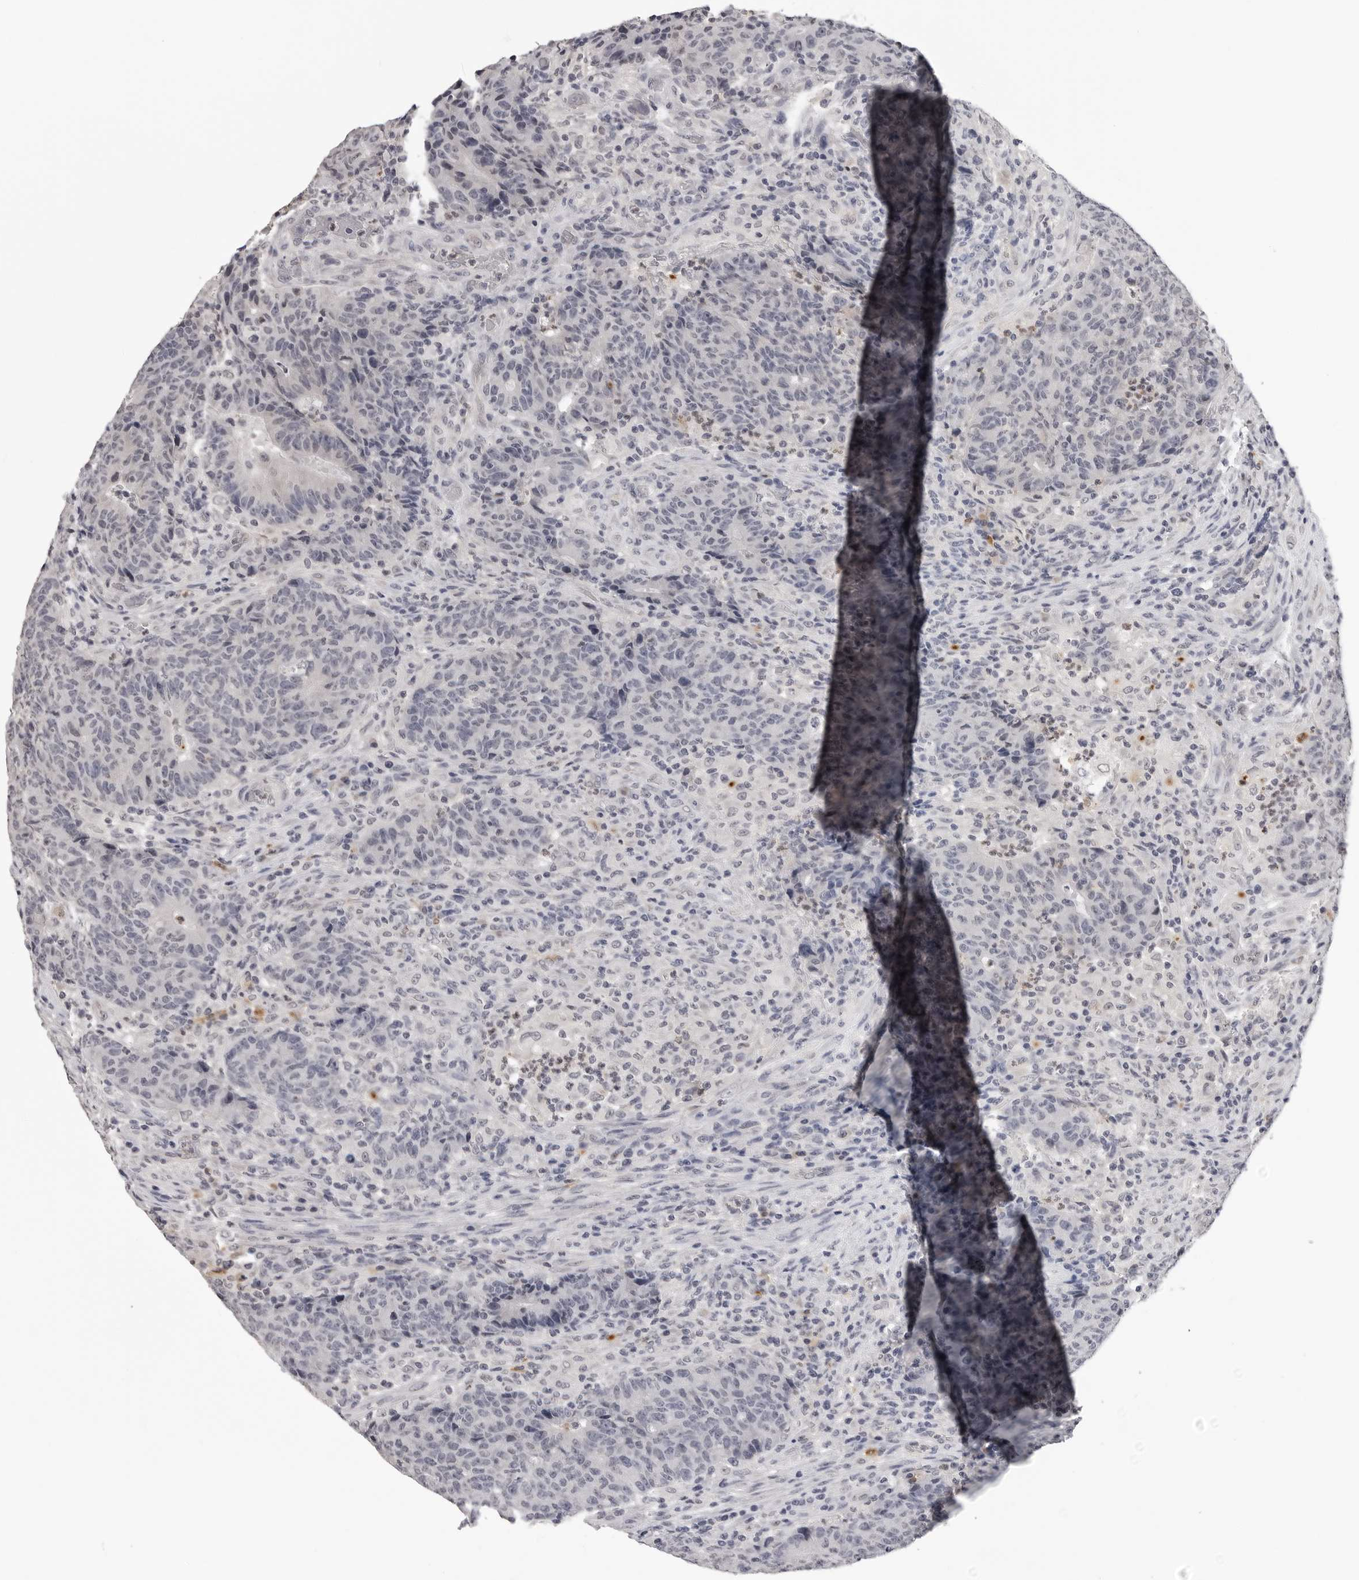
{"staining": {"intensity": "negative", "quantity": "none", "location": "none"}, "tissue": "colorectal cancer", "cell_type": "Tumor cells", "image_type": "cancer", "snomed": [{"axis": "morphology", "description": "Adenocarcinoma, NOS"}, {"axis": "topography", "description": "Colon"}], "caption": "Colorectal adenocarcinoma stained for a protein using immunohistochemistry exhibits no positivity tumor cells.", "gene": "TRMT13", "patient": {"sex": "female", "age": 75}}